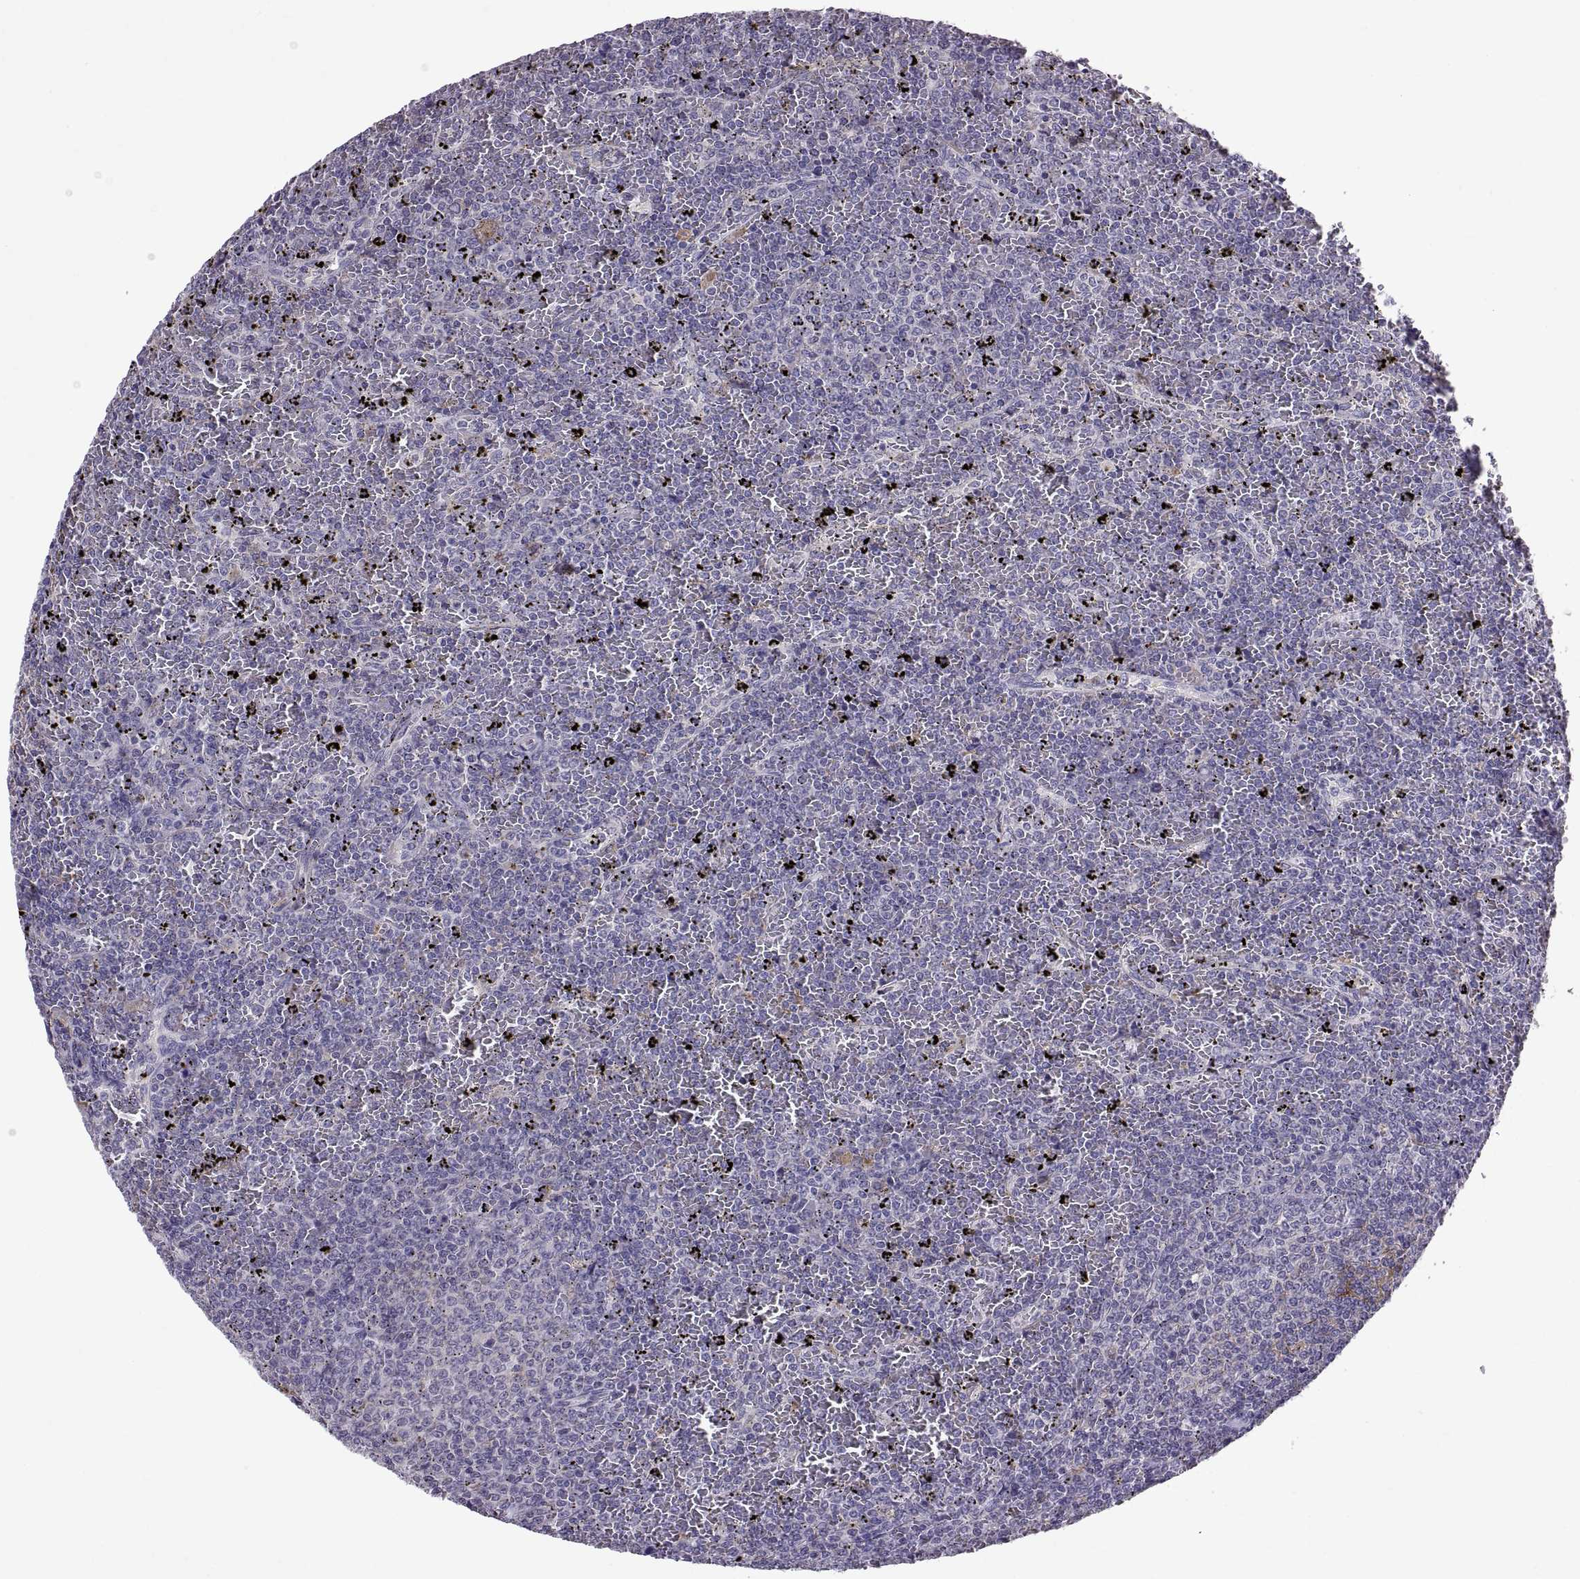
{"staining": {"intensity": "negative", "quantity": "none", "location": "none"}, "tissue": "lymphoma", "cell_type": "Tumor cells", "image_type": "cancer", "snomed": [{"axis": "morphology", "description": "Malignant lymphoma, non-Hodgkin's type, Low grade"}, {"axis": "topography", "description": "Spleen"}], "caption": "Immunohistochemistry of human lymphoma displays no staining in tumor cells.", "gene": "ARSL", "patient": {"sex": "female", "age": 77}}